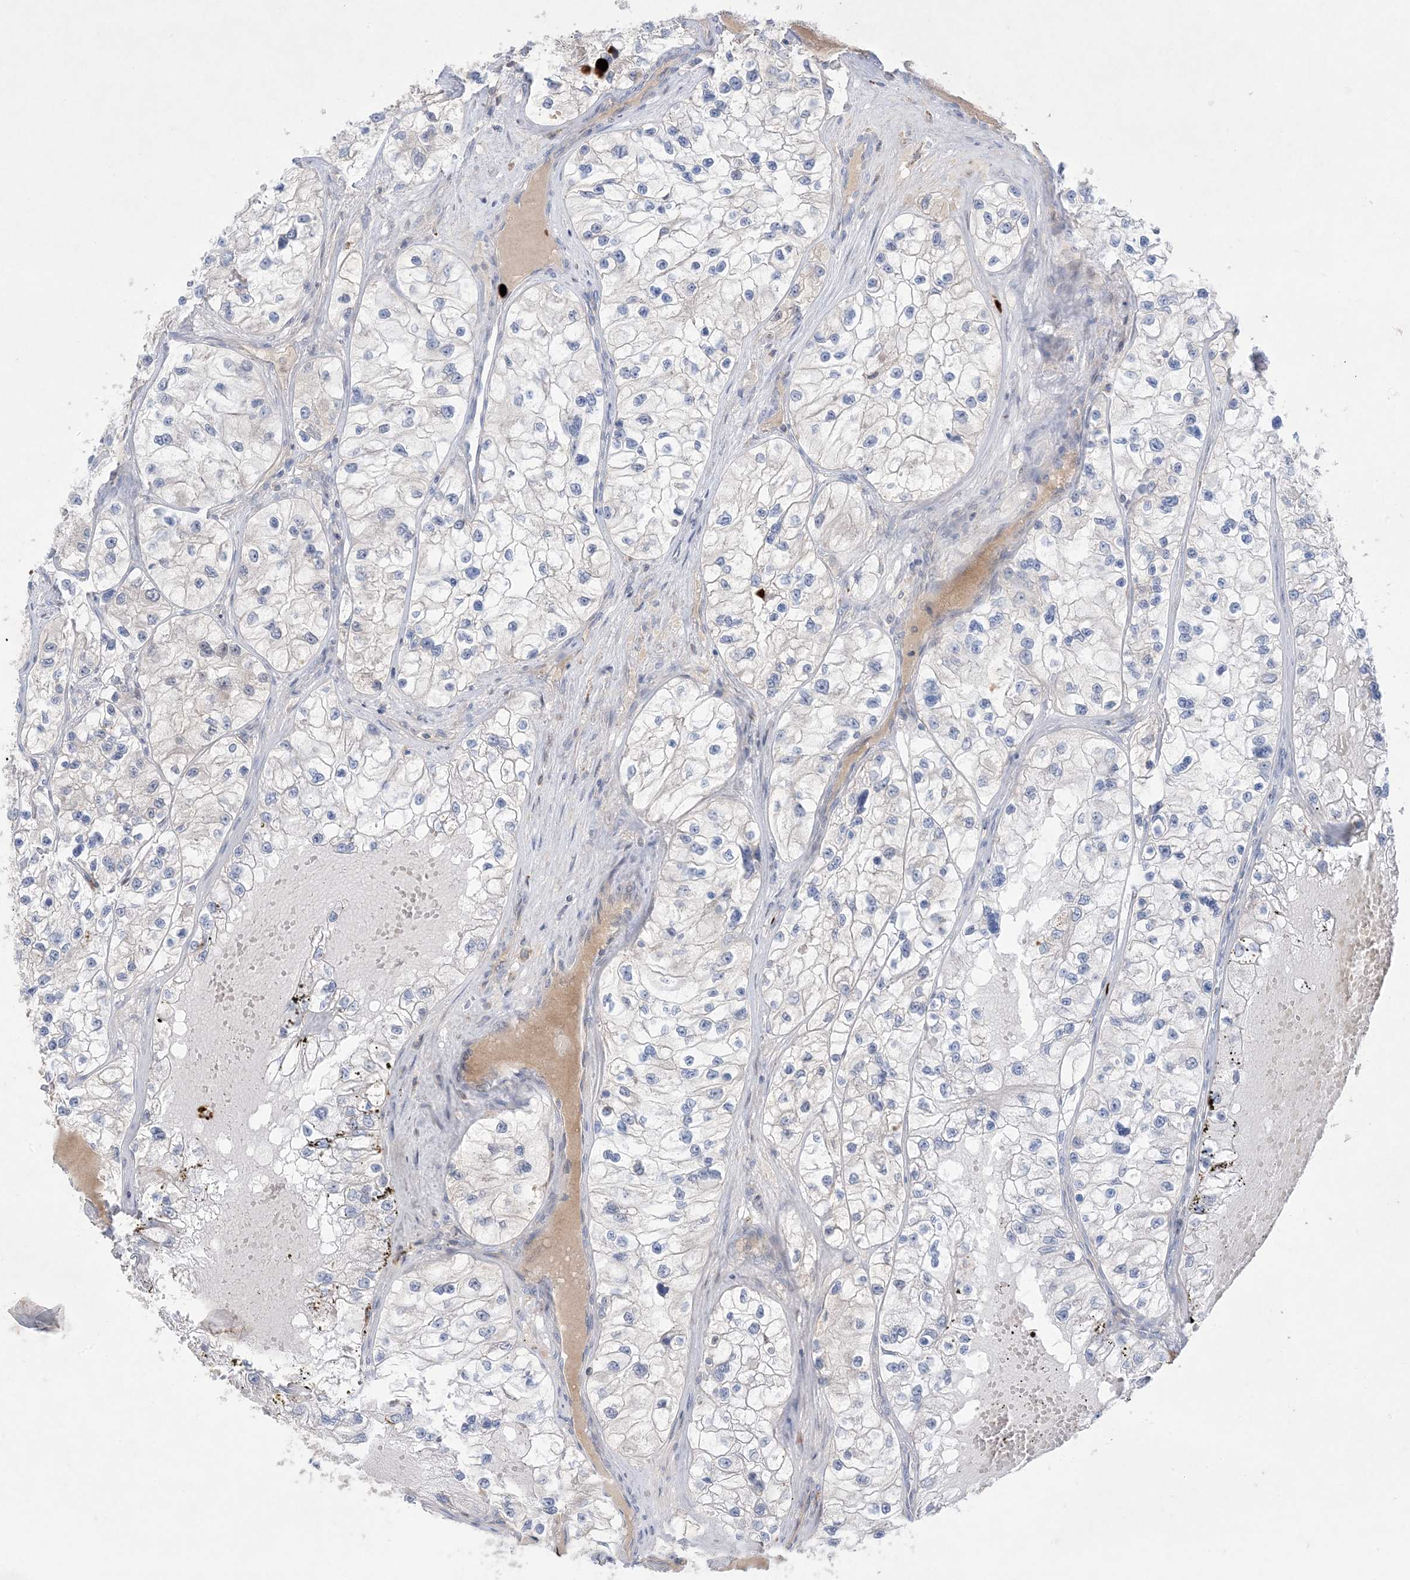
{"staining": {"intensity": "negative", "quantity": "none", "location": "none"}, "tissue": "renal cancer", "cell_type": "Tumor cells", "image_type": "cancer", "snomed": [{"axis": "morphology", "description": "Adenocarcinoma, NOS"}, {"axis": "topography", "description": "Kidney"}], "caption": "Renal cancer (adenocarcinoma) was stained to show a protein in brown. There is no significant positivity in tumor cells.", "gene": "KCTD6", "patient": {"sex": "female", "age": 57}}